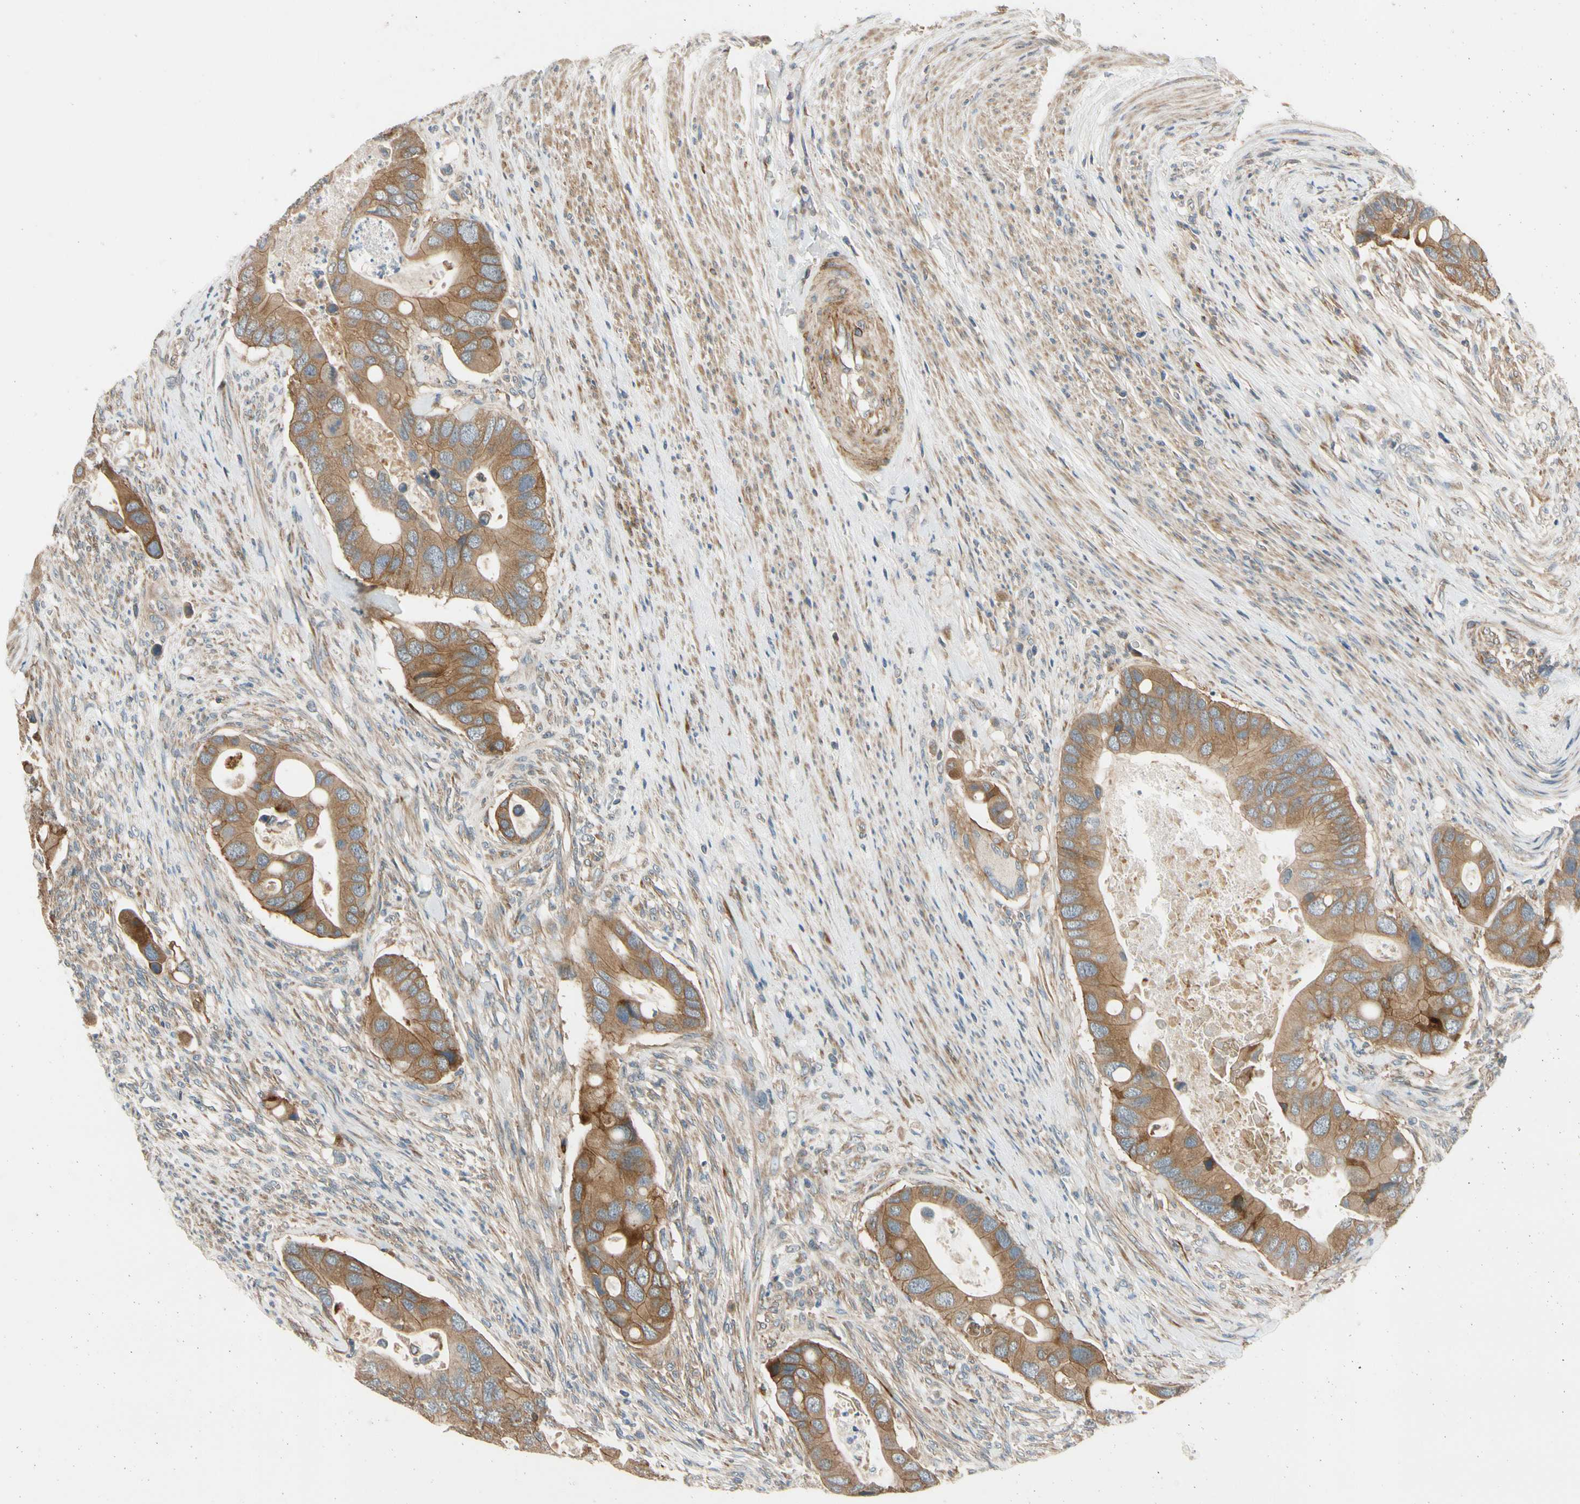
{"staining": {"intensity": "moderate", "quantity": ">75%", "location": "cytoplasmic/membranous"}, "tissue": "colorectal cancer", "cell_type": "Tumor cells", "image_type": "cancer", "snomed": [{"axis": "morphology", "description": "Adenocarcinoma, NOS"}, {"axis": "topography", "description": "Rectum"}], "caption": "Immunohistochemical staining of colorectal cancer displays medium levels of moderate cytoplasmic/membranous protein expression in approximately >75% of tumor cells. The protein is stained brown, and the nuclei are stained in blue (DAB IHC with brightfield microscopy, high magnification).", "gene": "MST1R", "patient": {"sex": "female", "age": 57}}